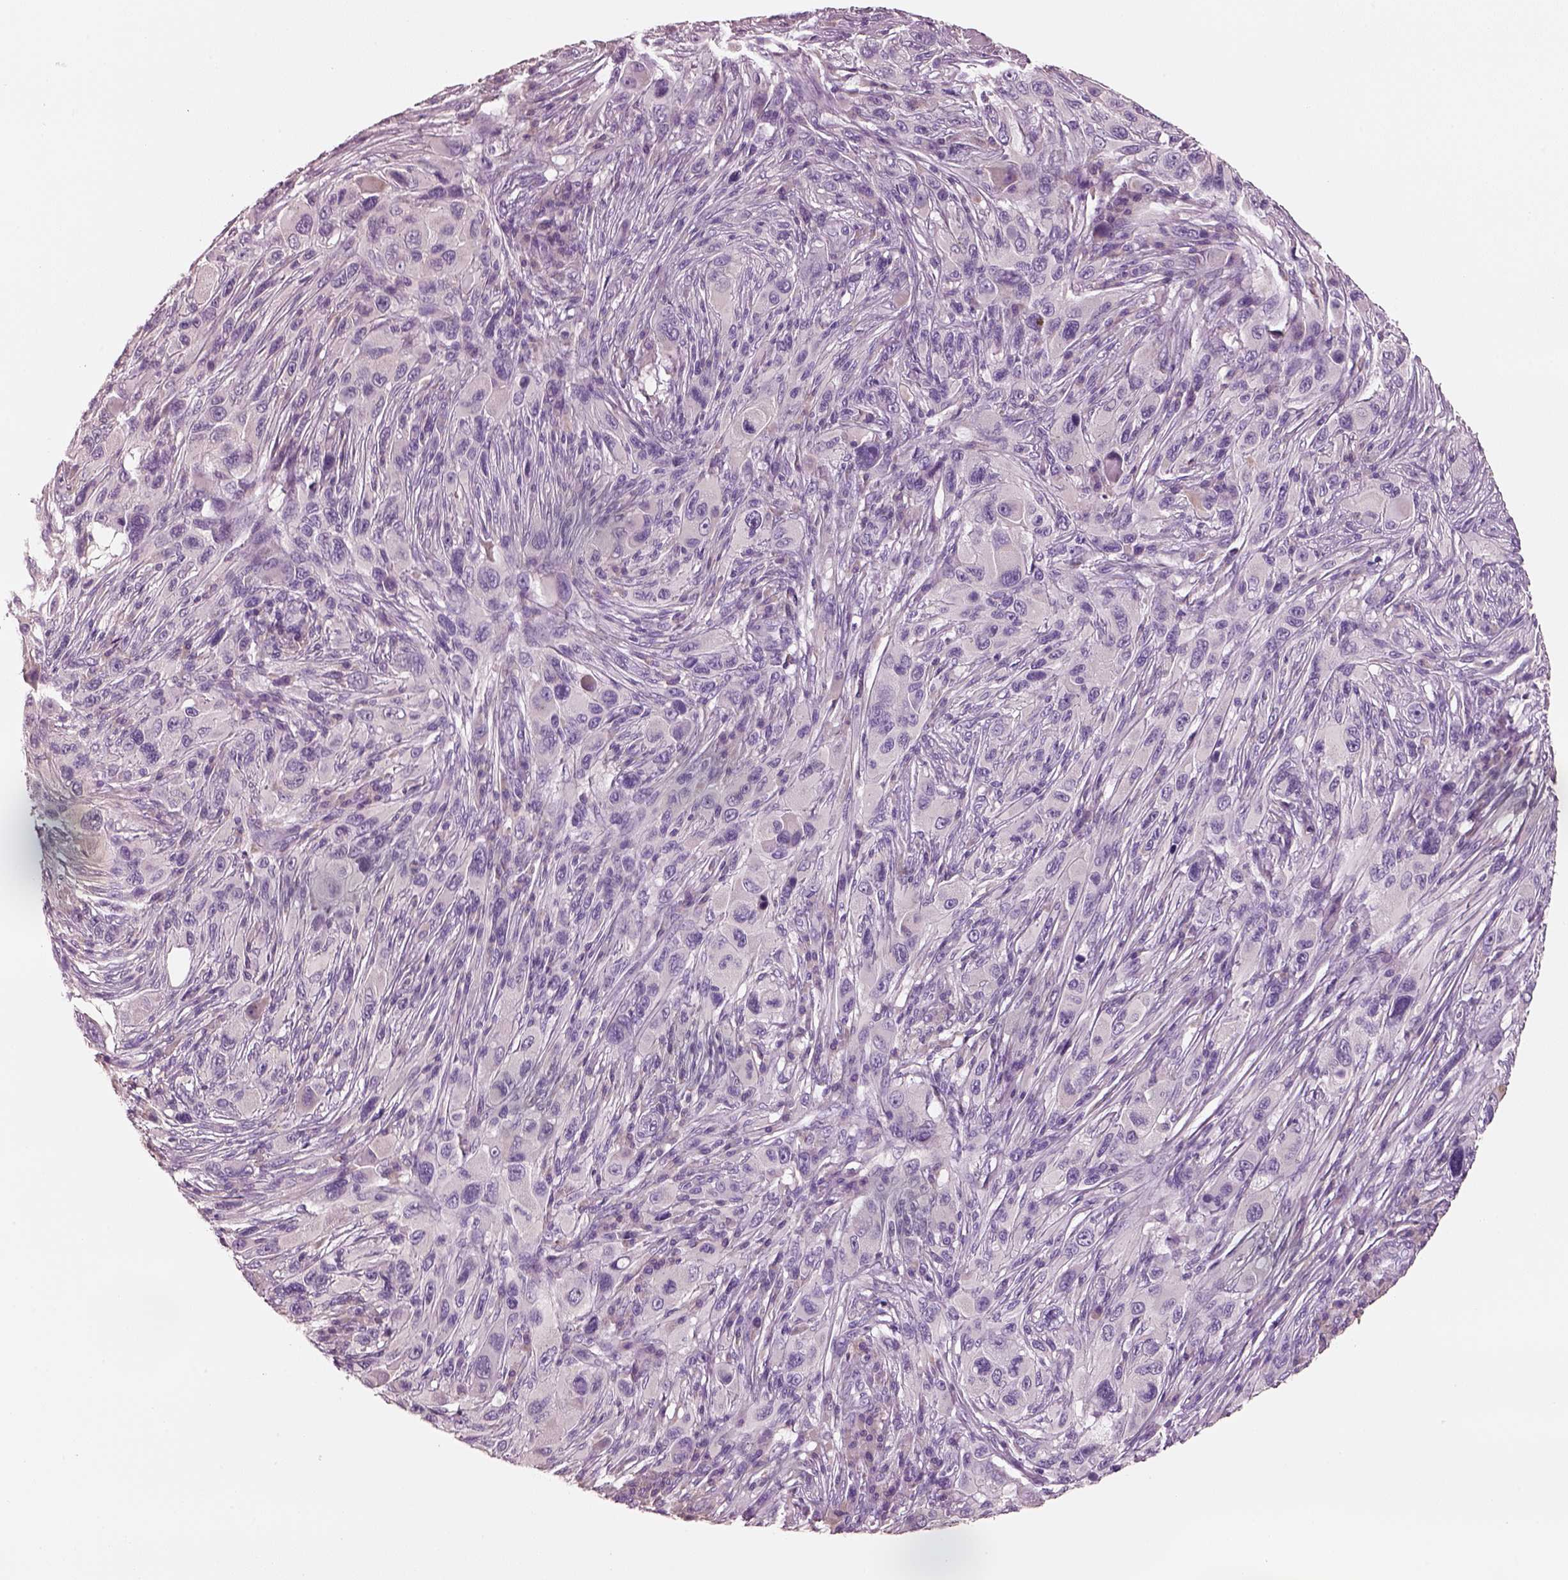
{"staining": {"intensity": "negative", "quantity": "none", "location": "none"}, "tissue": "melanoma", "cell_type": "Tumor cells", "image_type": "cancer", "snomed": [{"axis": "morphology", "description": "Malignant melanoma, NOS"}, {"axis": "topography", "description": "Skin"}], "caption": "The IHC micrograph has no significant expression in tumor cells of melanoma tissue.", "gene": "PNOC", "patient": {"sex": "male", "age": 53}}